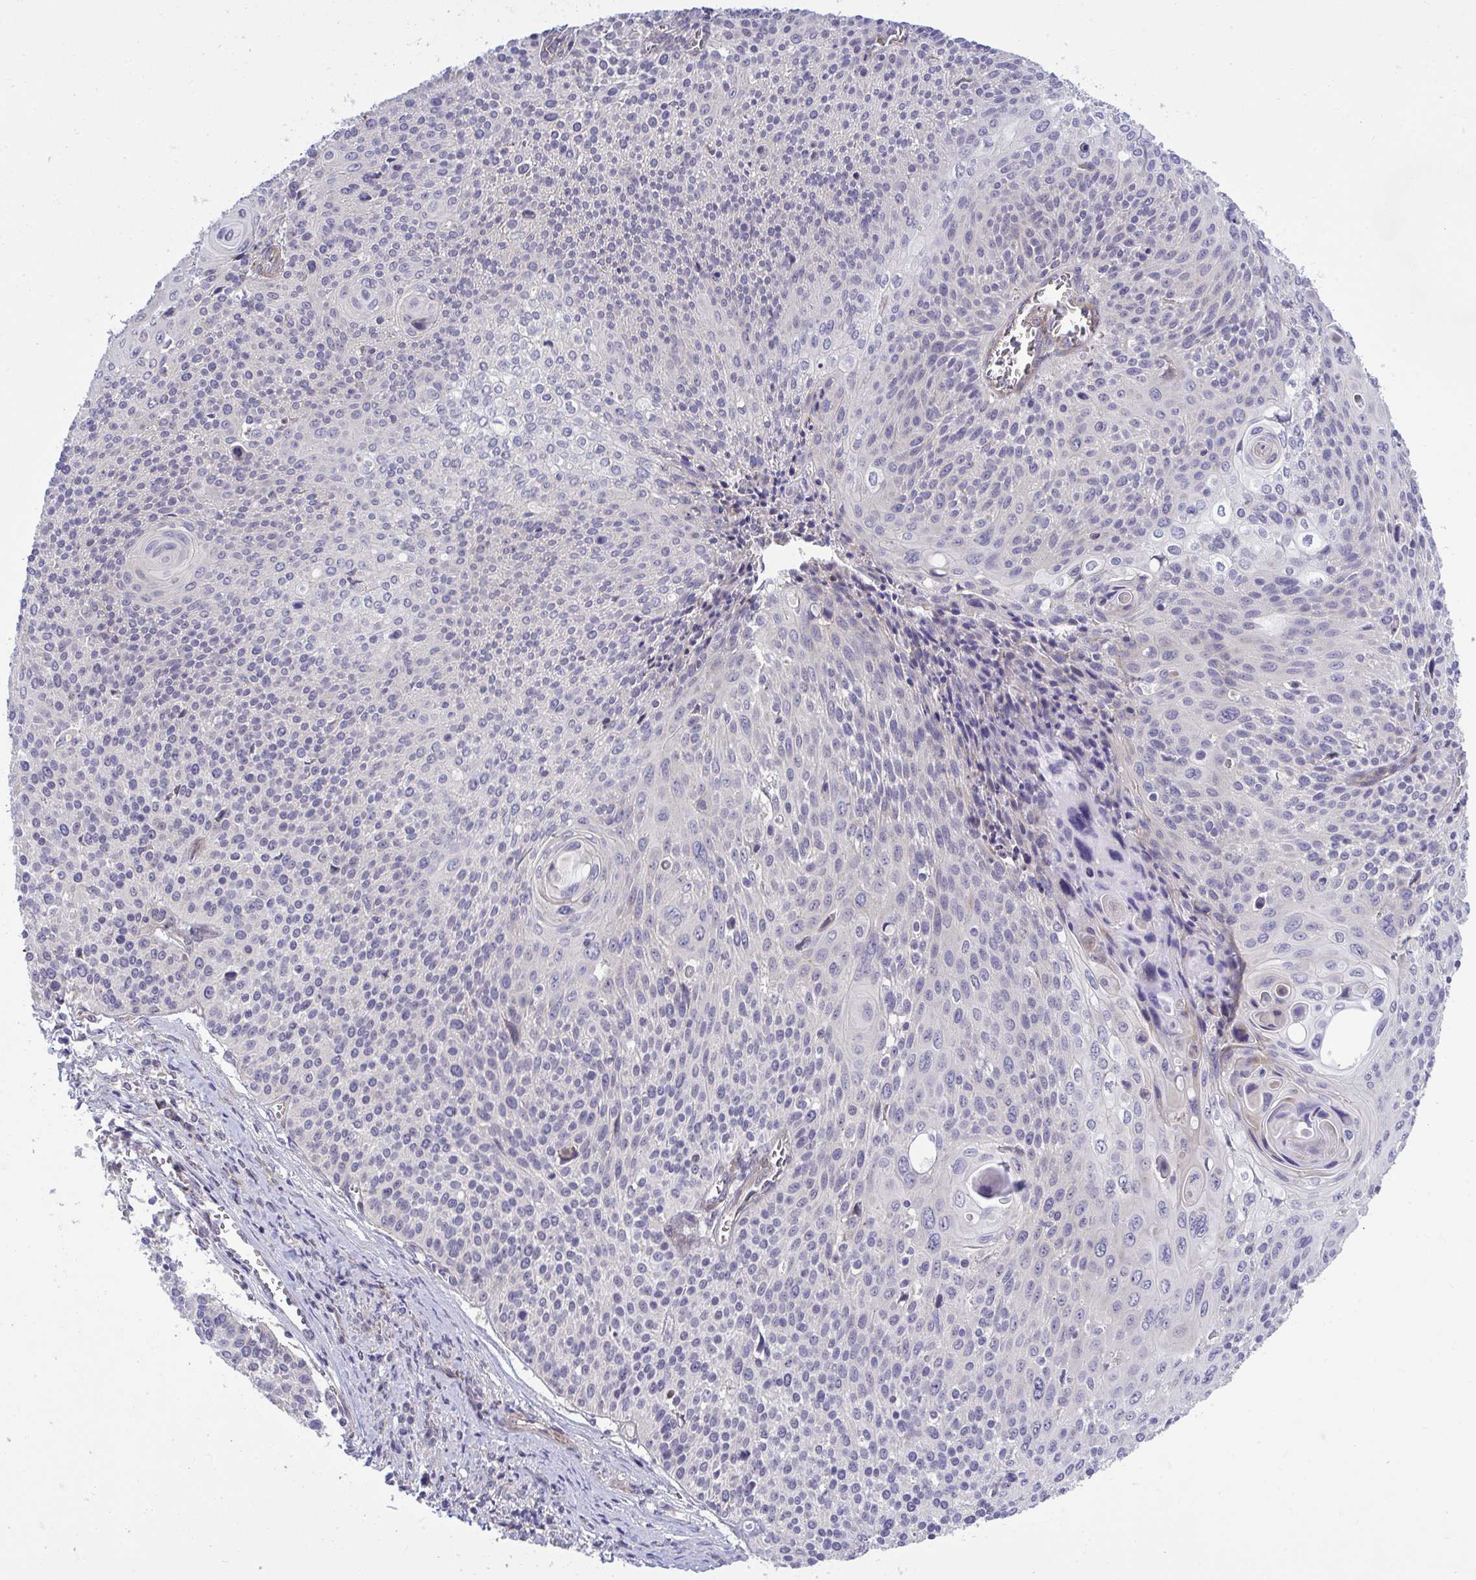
{"staining": {"intensity": "negative", "quantity": "none", "location": "none"}, "tissue": "cervical cancer", "cell_type": "Tumor cells", "image_type": "cancer", "snomed": [{"axis": "morphology", "description": "Squamous cell carcinoma, NOS"}, {"axis": "topography", "description": "Cervix"}], "caption": "This is an immunohistochemistry (IHC) photomicrograph of cervical cancer (squamous cell carcinoma). There is no positivity in tumor cells.", "gene": "HMBOX1", "patient": {"sex": "female", "age": 31}}